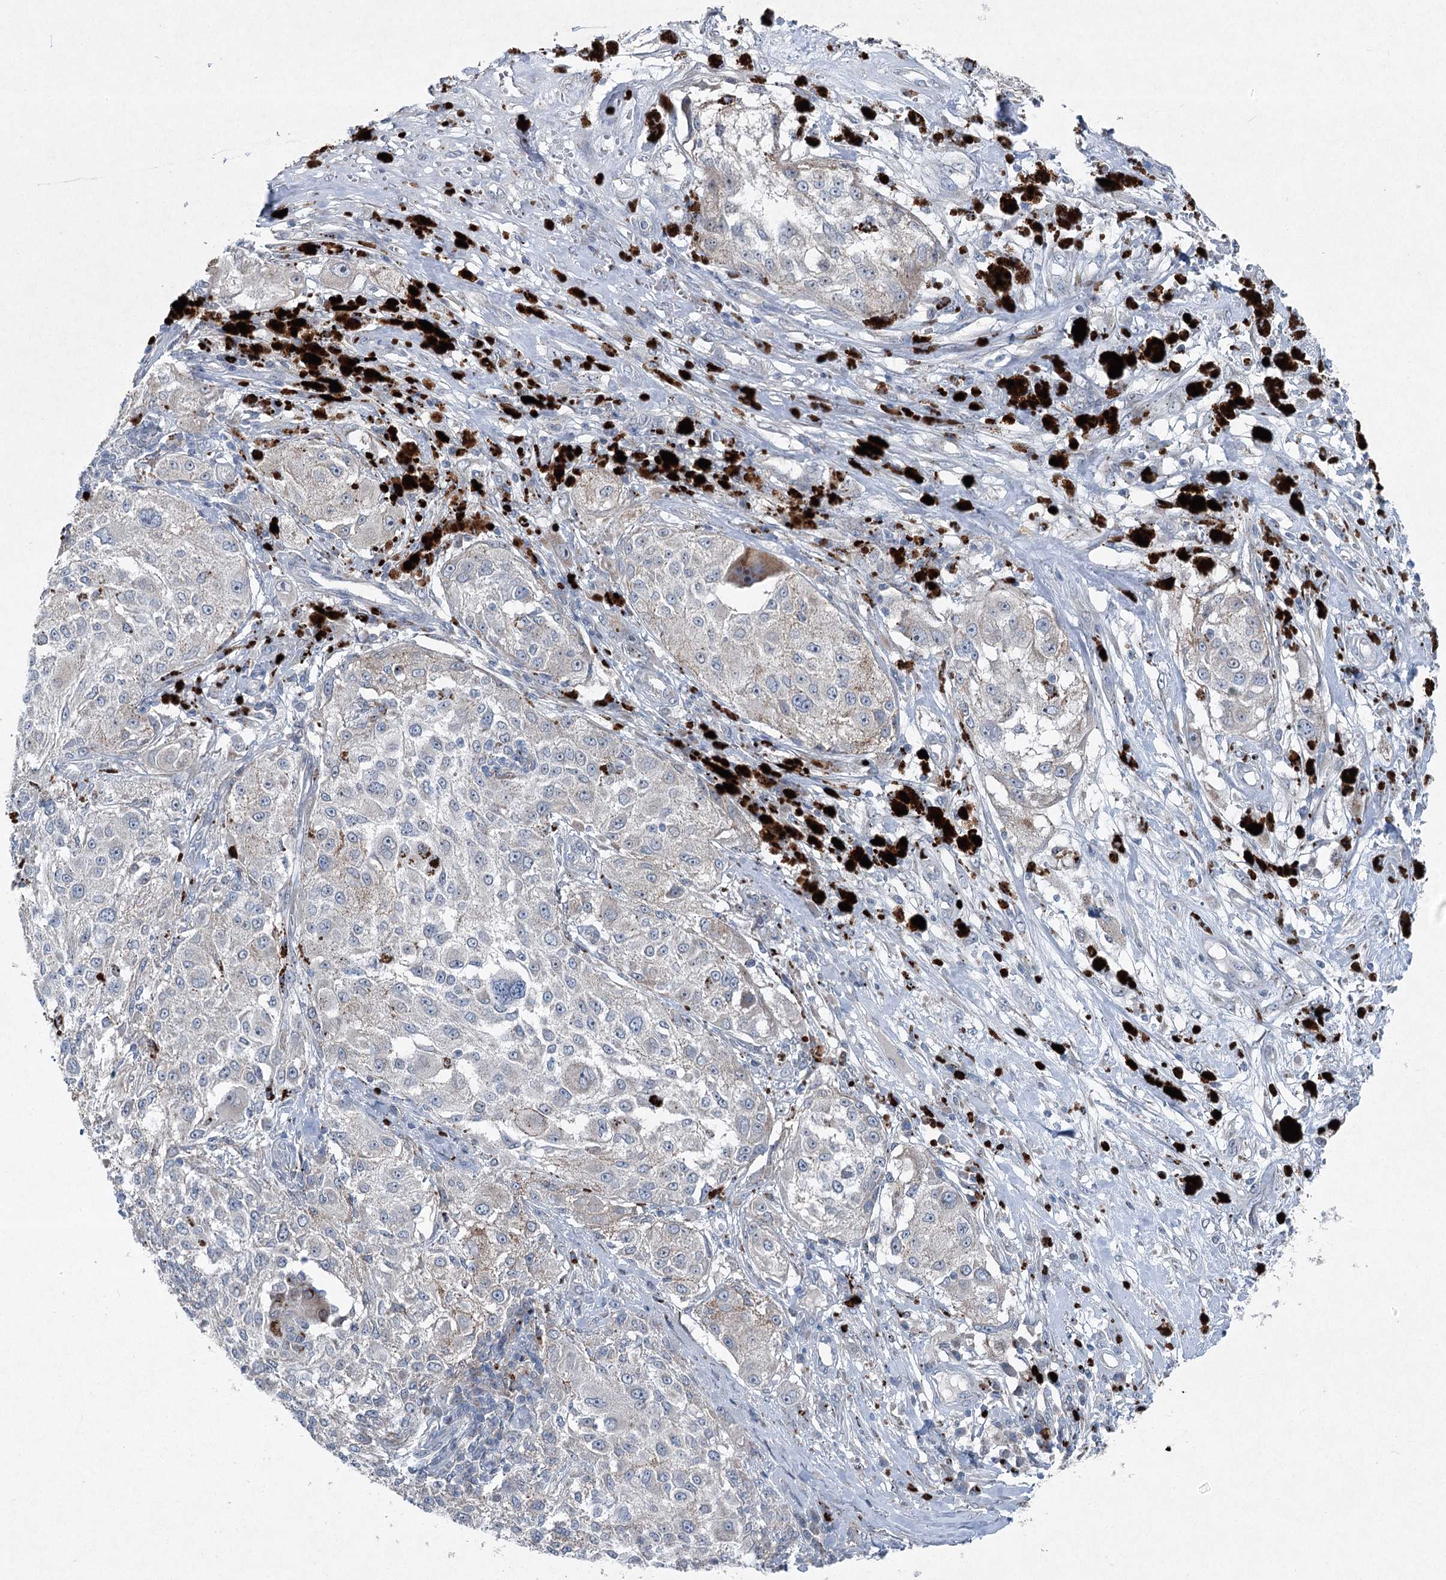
{"staining": {"intensity": "negative", "quantity": "none", "location": "none"}, "tissue": "melanoma", "cell_type": "Tumor cells", "image_type": "cancer", "snomed": [{"axis": "morphology", "description": "Necrosis, NOS"}, {"axis": "morphology", "description": "Malignant melanoma, NOS"}, {"axis": "topography", "description": "Skin"}], "caption": "Human melanoma stained for a protein using IHC demonstrates no positivity in tumor cells.", "gene": "PLA2G12A", "patient": {"sex": "female", "age": 87}}